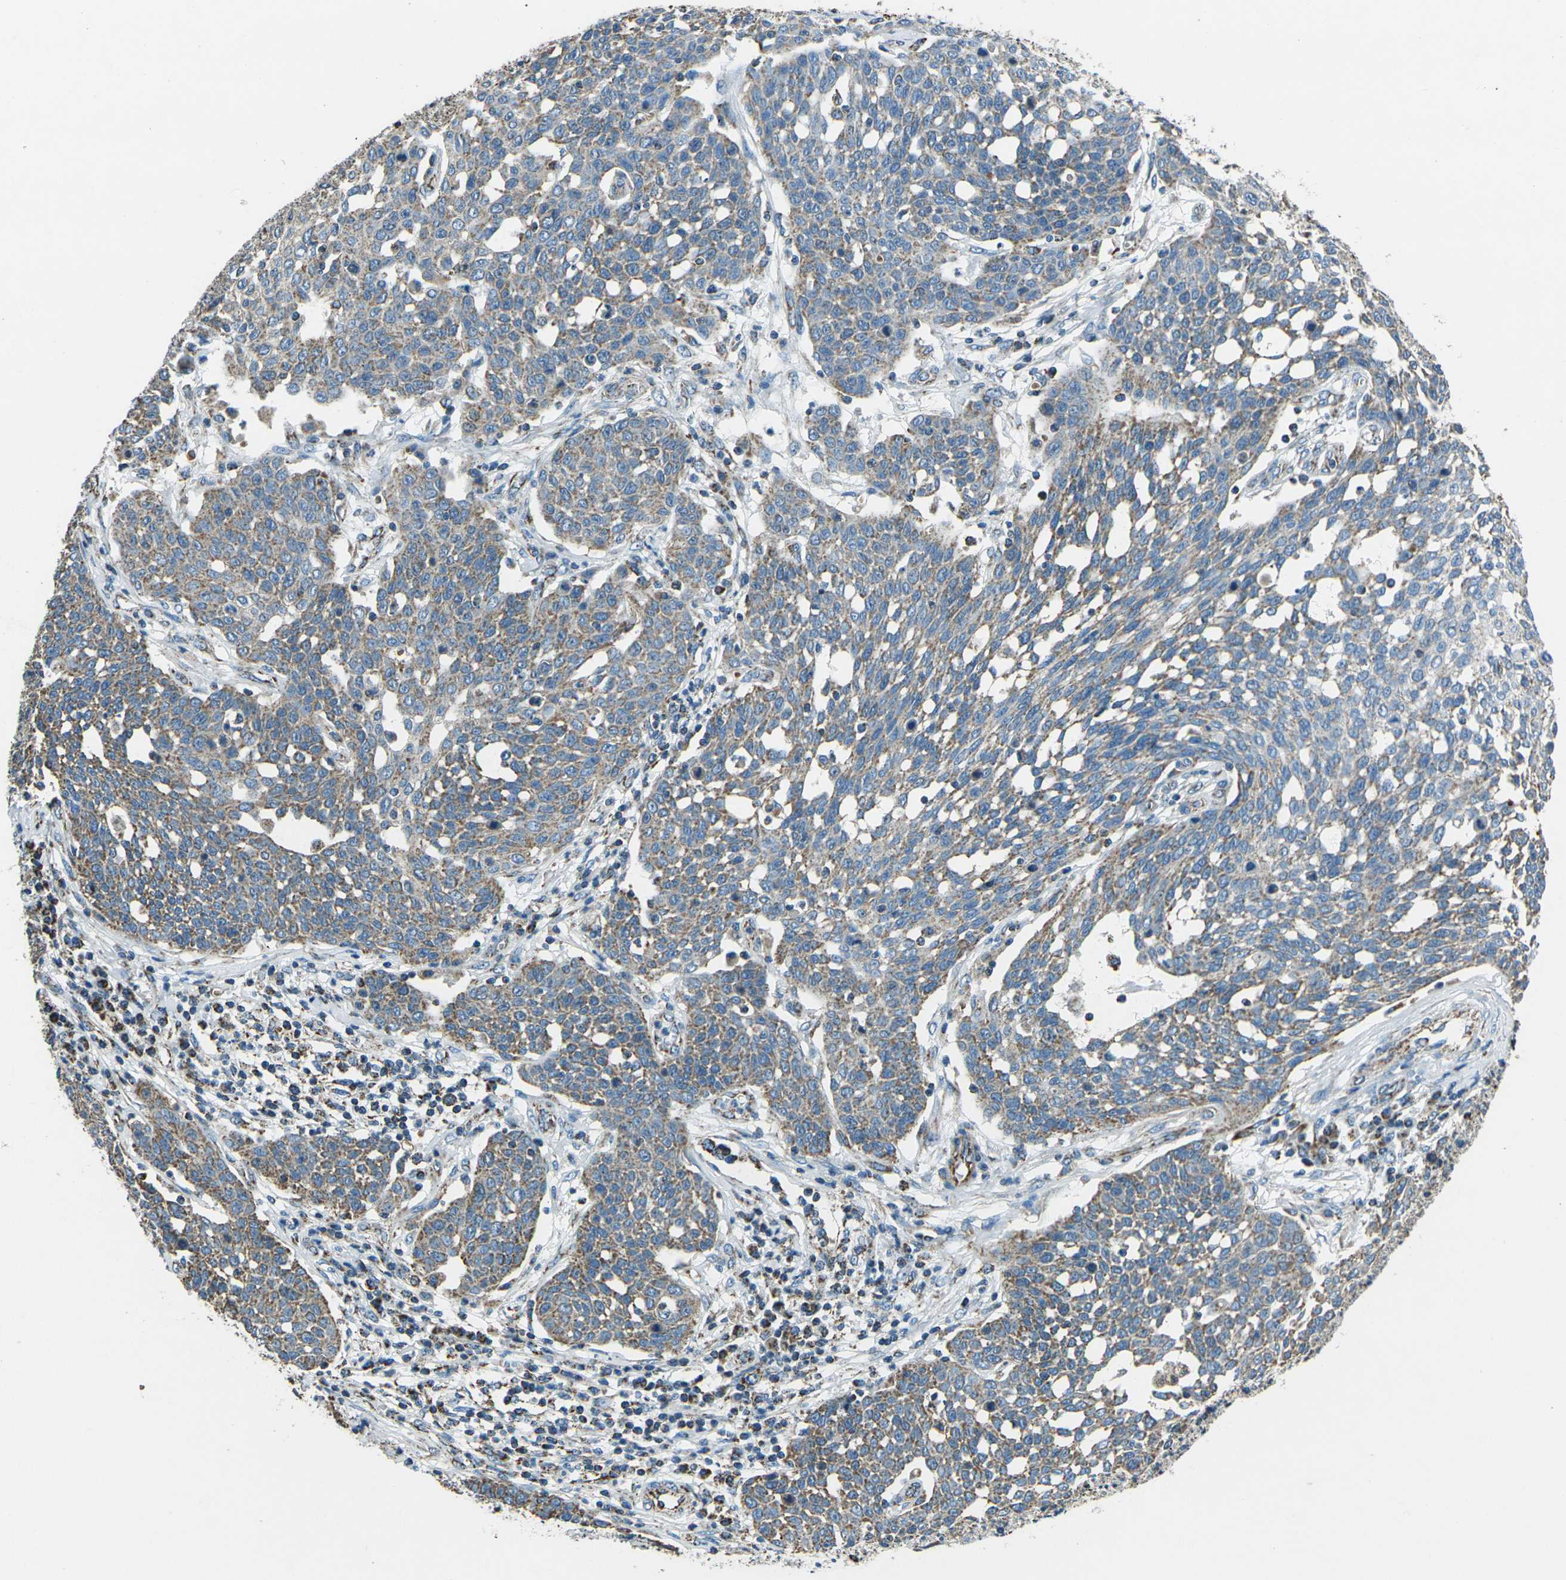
{"staining": {"intensity": "weak", "quantity": ">75%", "location": "cytoplasmic/membranous"}, "tissue": "cervical cancer", "cell_type": "Tumor cells", "image_type": "cancer", "snomed": [{"axis": "morphology", "description": "Squamous cell carcinoma, NOS"}, {"axis": "topography", "description": "Cervix"}], "caption": "A brown stain shows weak cytoplasmic/membranous expression of a protein in cervical cancer tumor cells.", "gene": "IRF3", "patient": {"sex": "female", "age": 34}}